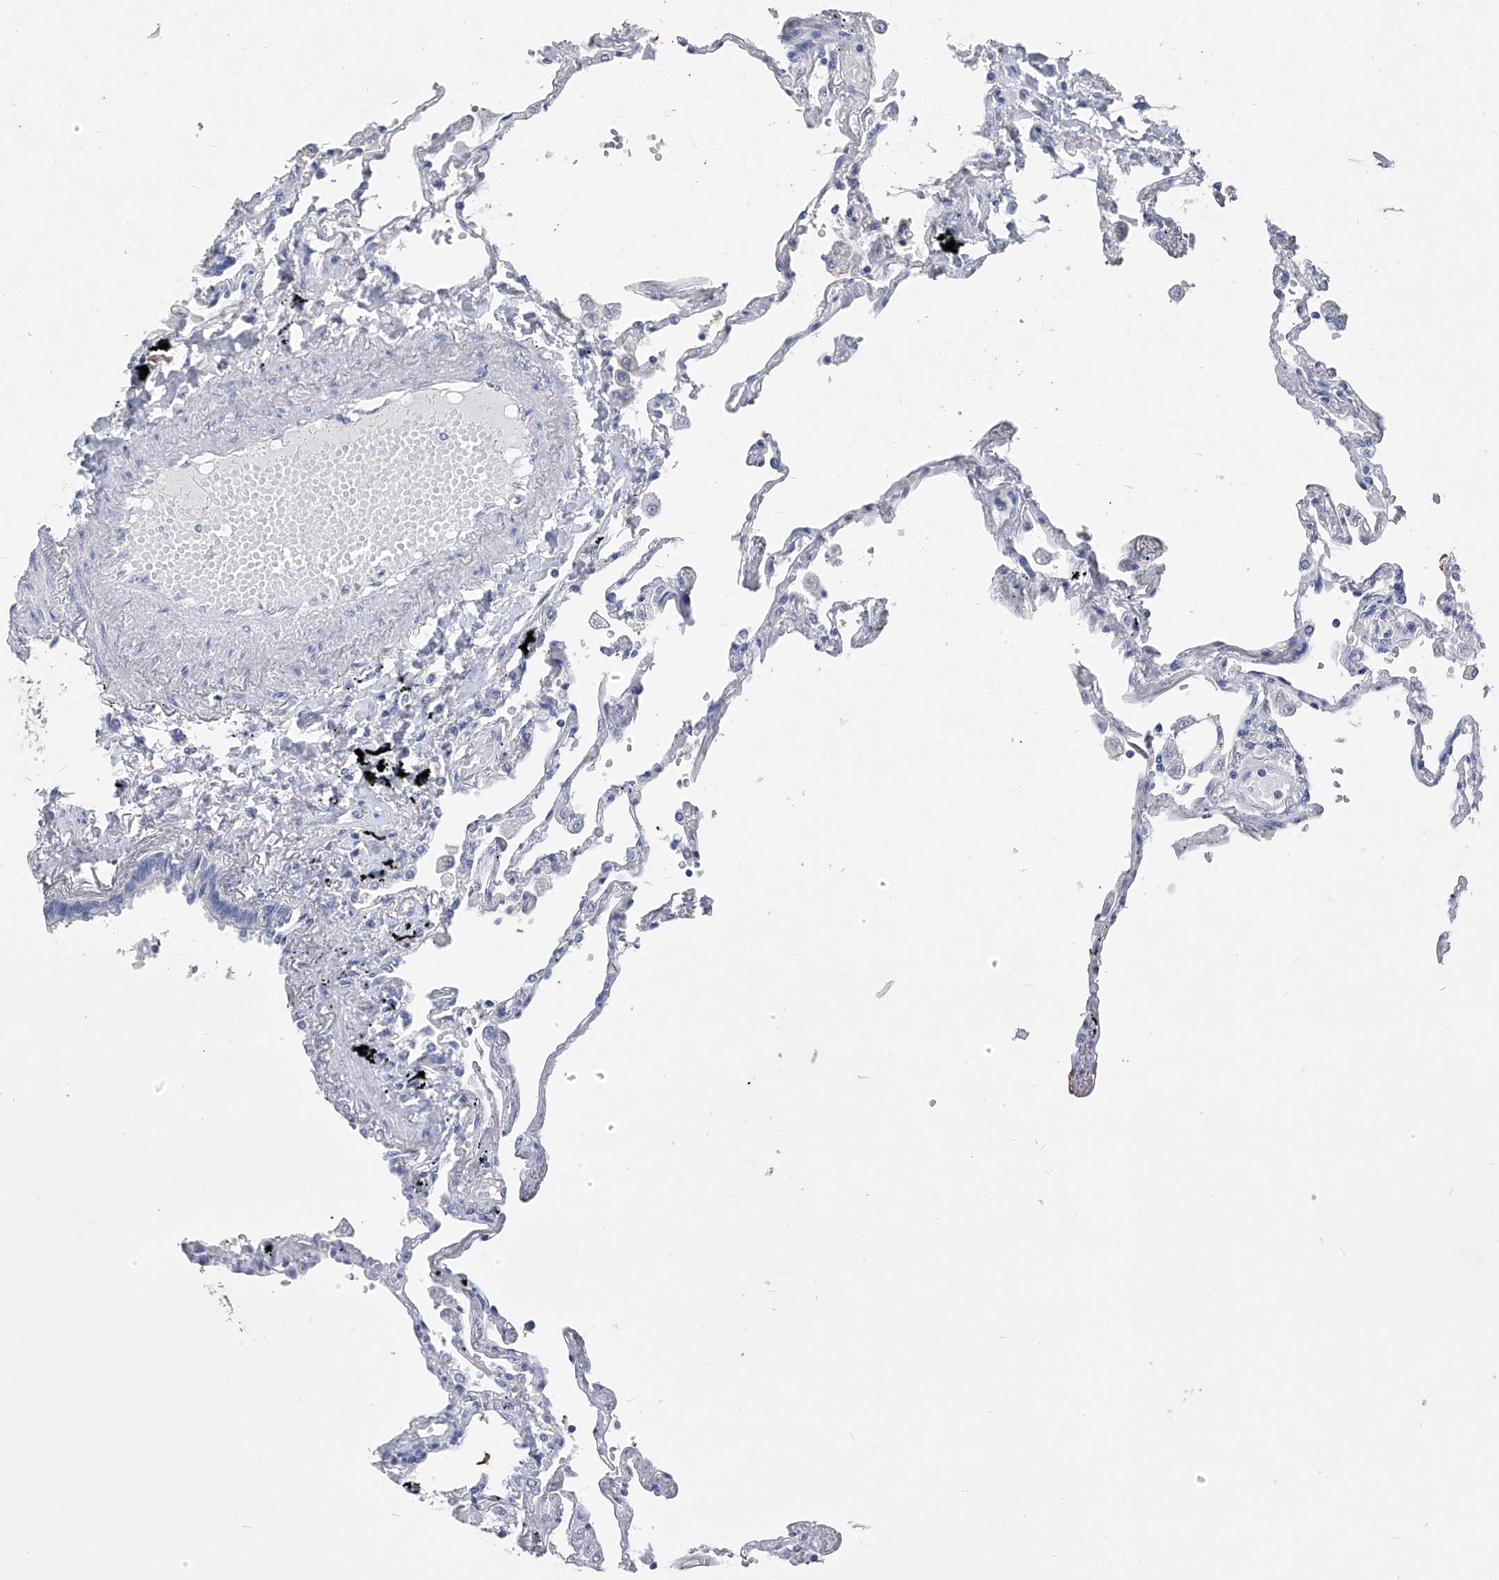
{"staining": {"intensity": "negative", "quantity": "none", "location": "none"}, "tissue": "lung", "cell_type": "Alveolar cells", "image_type": "normal", "snomed": [{"axis": "morphology", "description": "Normal tissue, NOS"}, {"axis": "topography", "description": "Lung"}], "caption": "The histopathology image displays no significant staining in alveolar cells of lung.", "gene": "ADRA1A", "patient": {"sex": "female", "age": 67}}